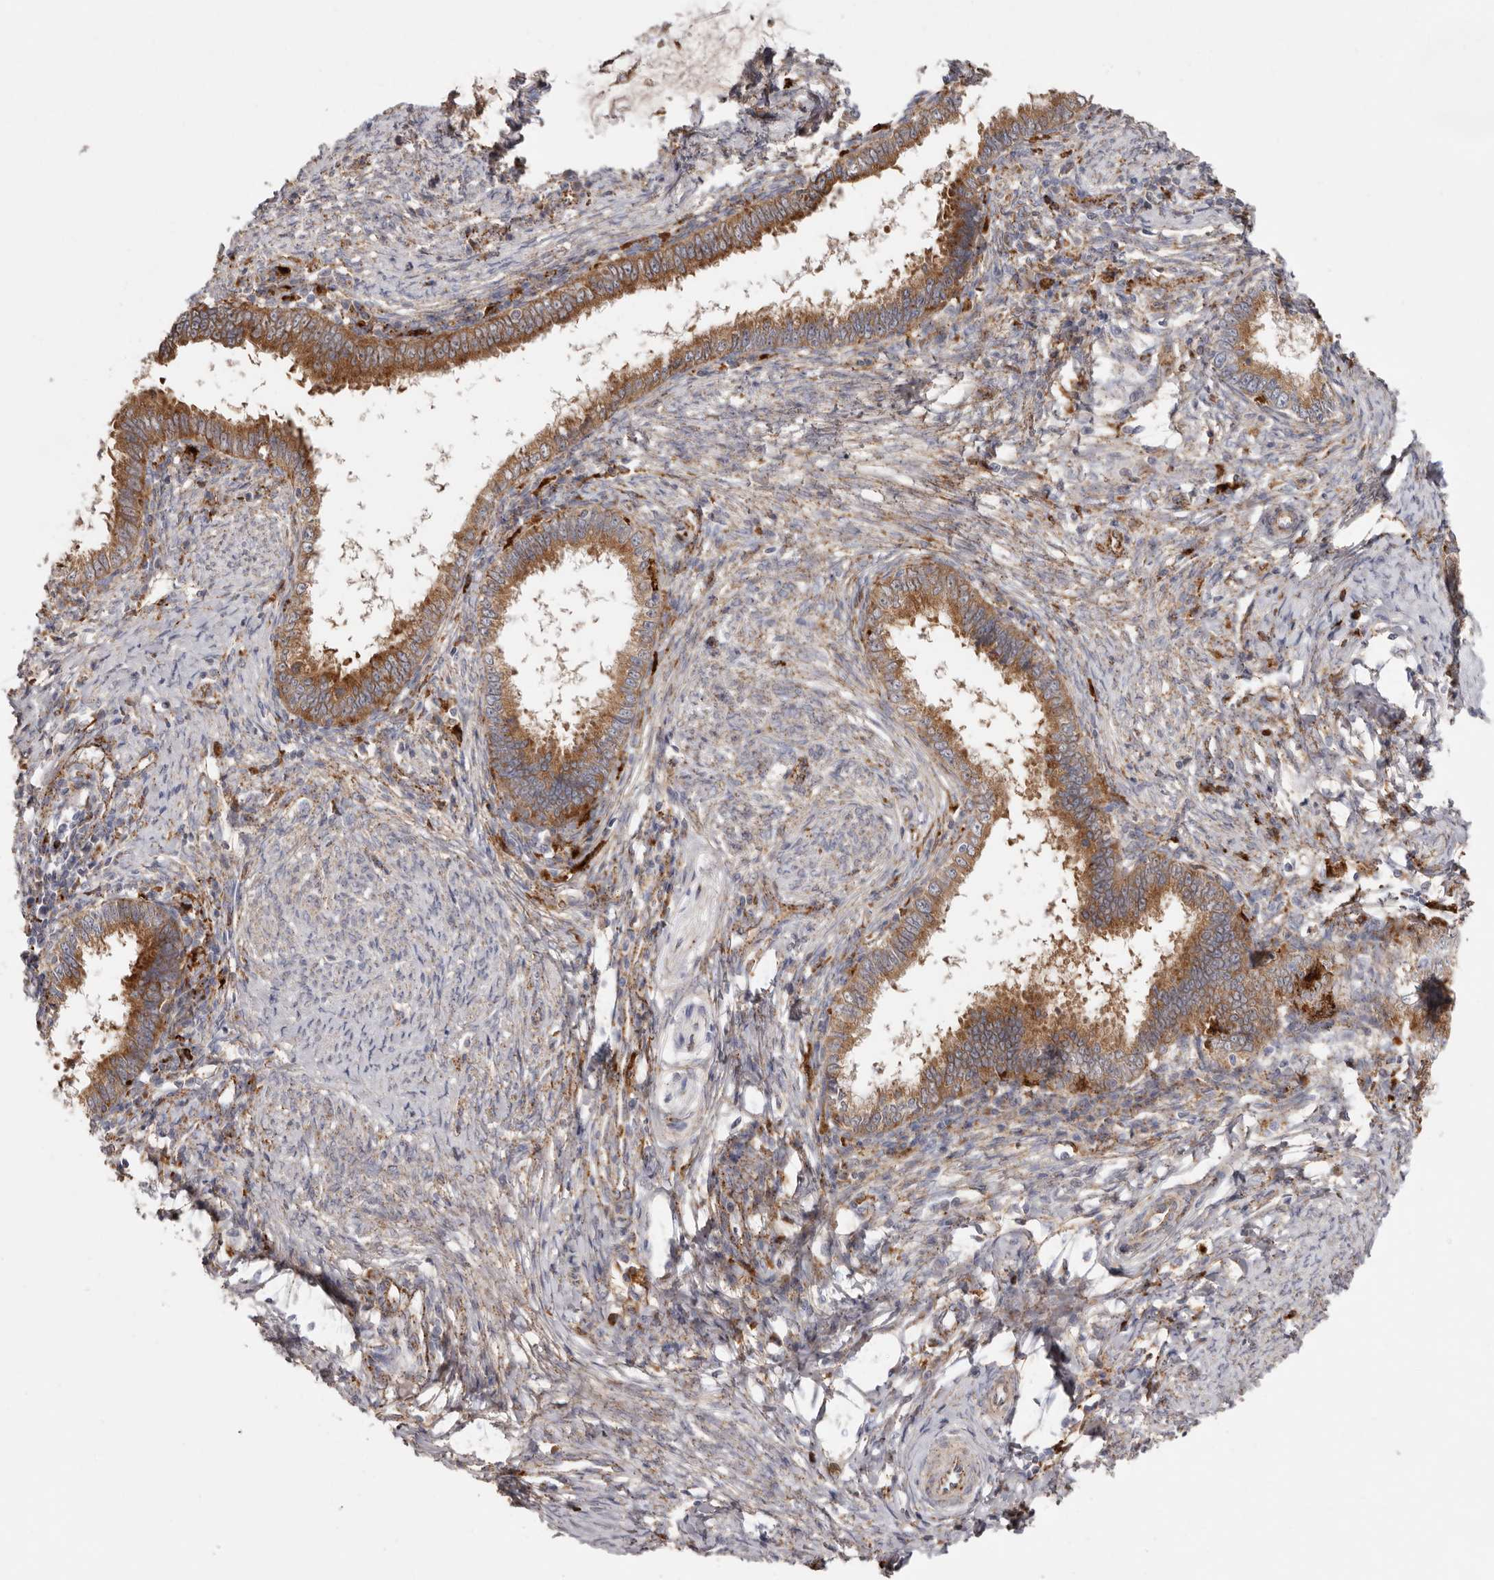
{"staining": {"intensity": "moderate", "quantity": ">75%", "location": "cytoplasmic/membranous"}, "tissue": "cervical cancer", "cell_type": "Tumor cells", "image_type": "cancer", "snomed": [{"axis": "morphology", "description": "Adenocarcinoma, NOS"}, {"axis": "topography", "description": "Cervix"}], "caption": "Immunohistochemical staining of human adenocarcinoma (cervical) reveals medium levels of moderate cytoplasmic/membranous staining in approximately >75% of tumor cells. The staining is performed using DAB (3,3'-diaminobenzidine) brown chromogen to label protein expression. The nuclei are counter-stained blue using hematoxylin.", "gene": "GRN", "patient": {"sex": "female", "age": 36}}